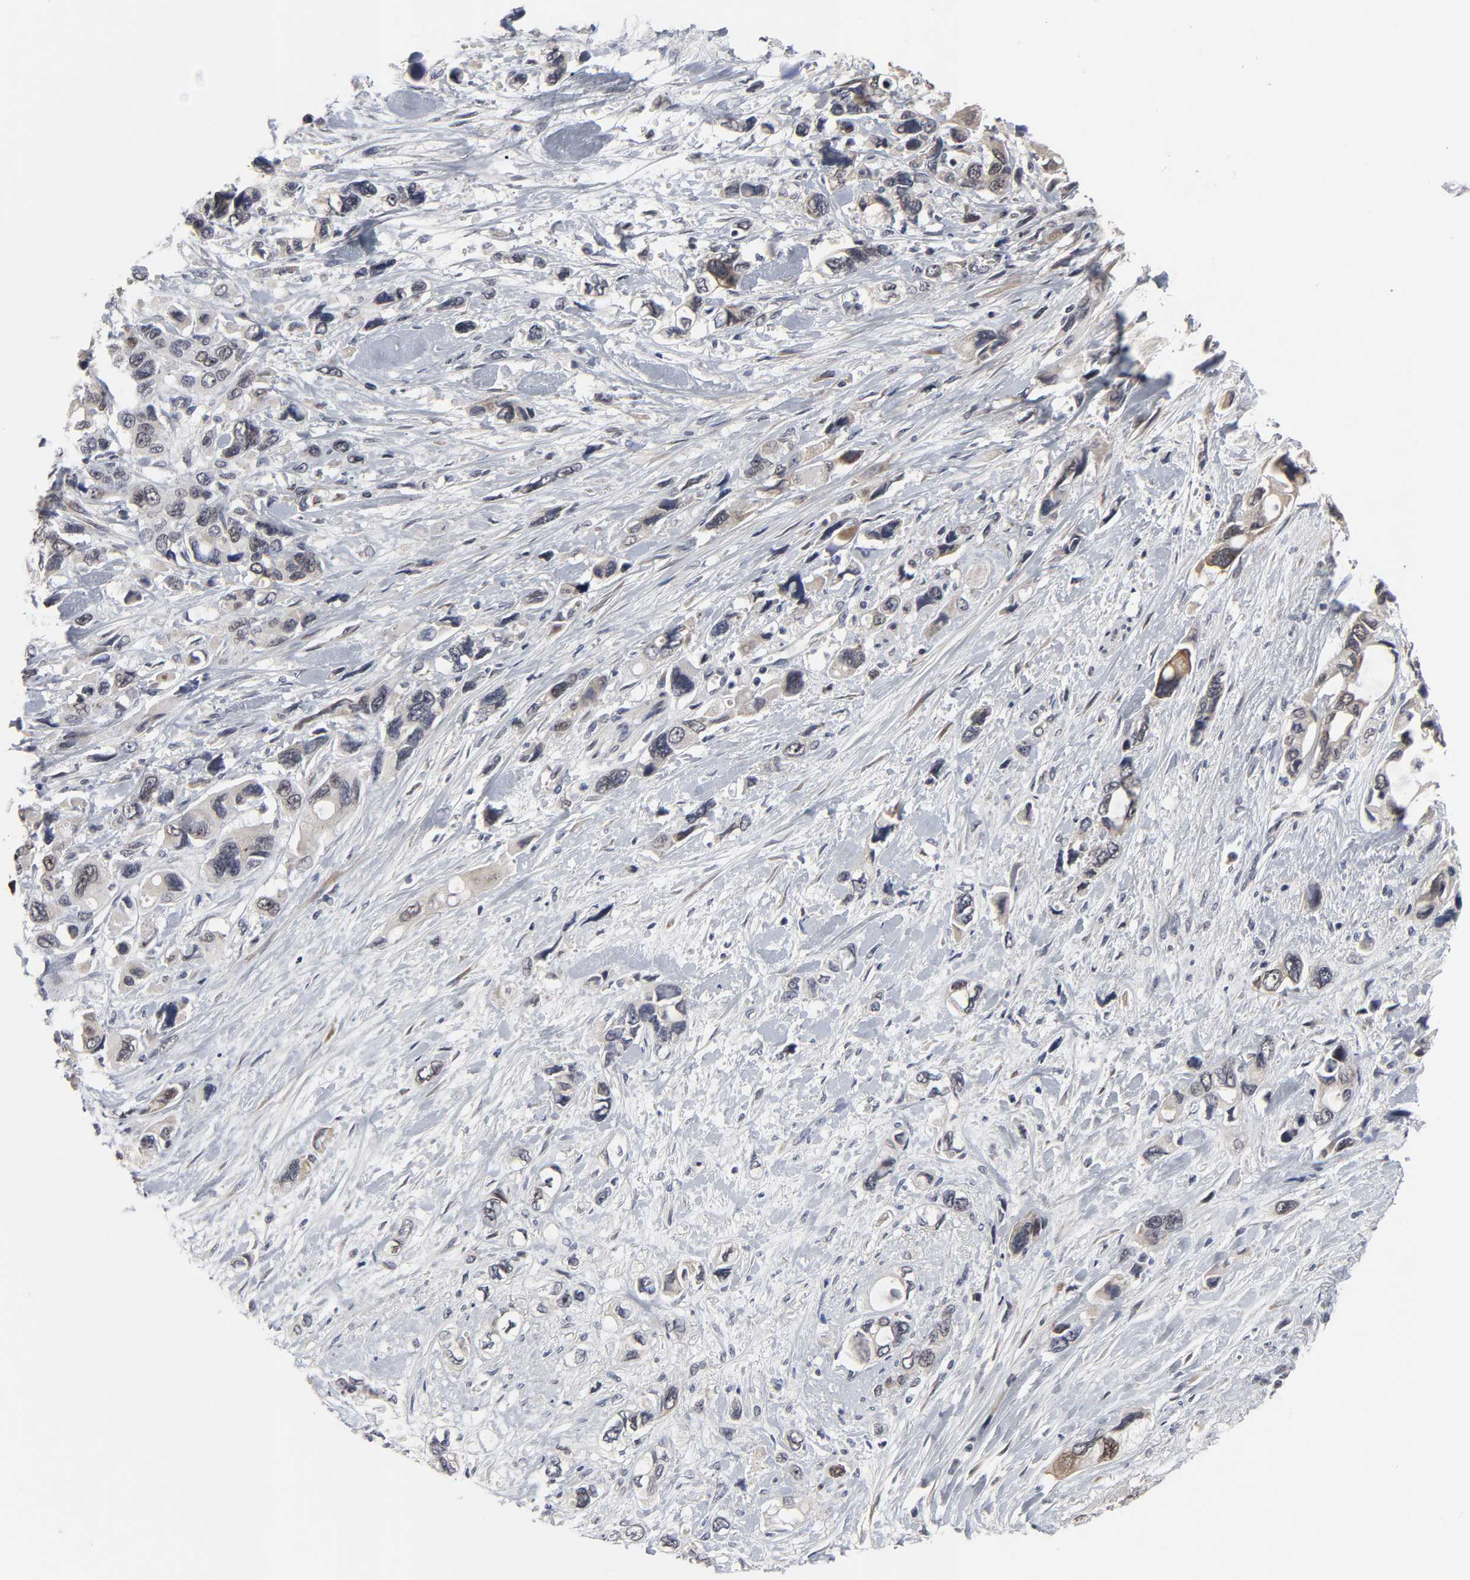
{"staining": {"intensity": "moderate", "quantity": ">75%", "location": "cytoplasmic/membranous,nuclear"}, "tissue": "pancreatic cancer", "cell_type": "Tumor cells", "image_type": "cancer", "snomed": [{"axis": "morphology", "description": "Adenocarcinoma, NOS"}, {"axis": "topography", "description": "Pancreas"}], "caption": "Human pancreatic cancer (adenocarcinoma) stained with a protein marker shows moderate staining in tumor cells.", "gene": "HNF4A", "patient": {"sex": "male", "age": 46}}